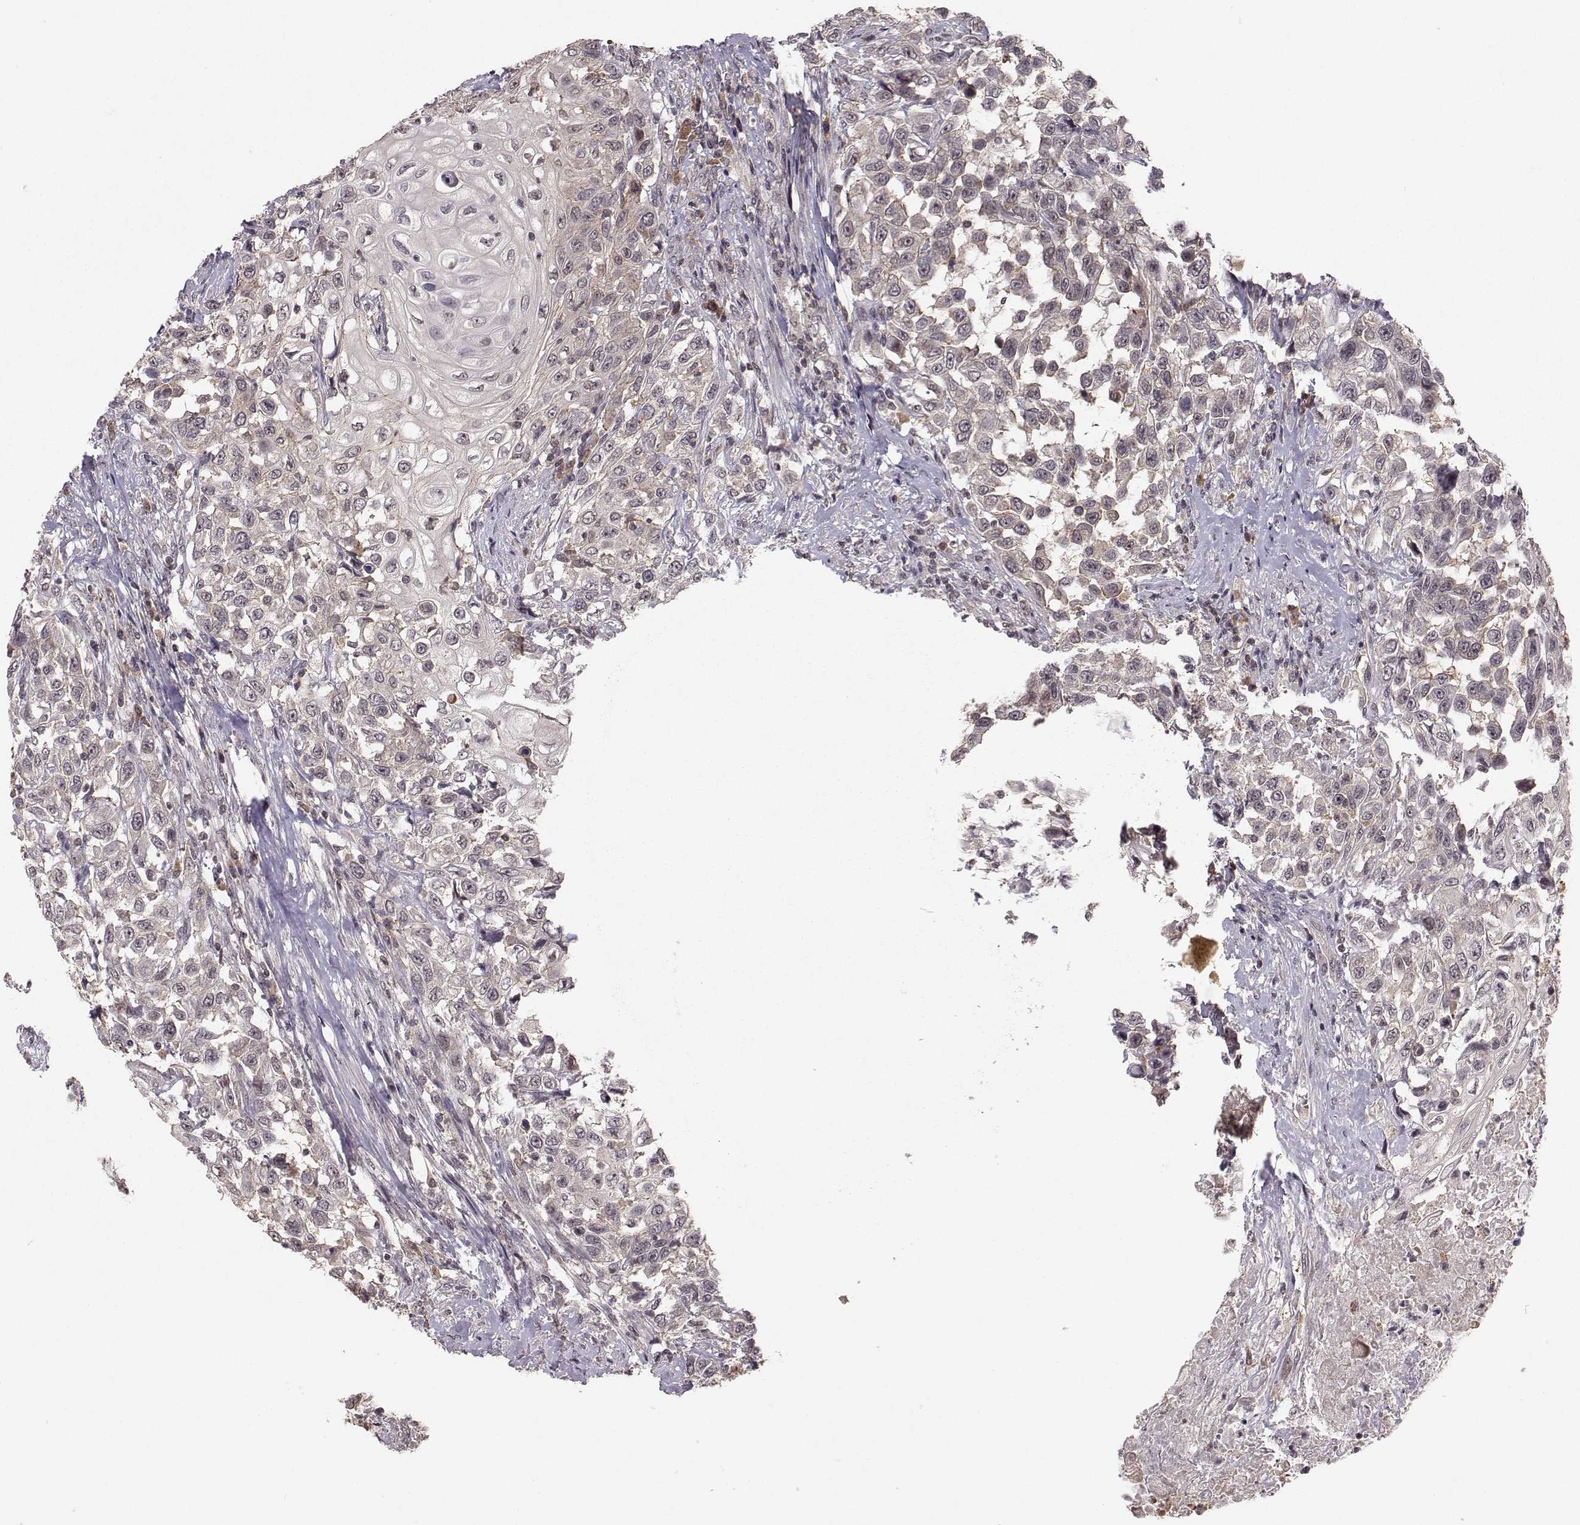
{"staining": {"intensity": "negative", "quantity": "none", "location": "none"}, "tissue": "urothelial cancer", "cell_type": "Tumor cells", "image_type": "cancer", "snomed": [{"axis": "morphology", "description": "Urothelial carcinoma, High grade"}, {"axis": "topography", "description": "Urinary bladder"}], "caption": "A high-resolution photomicrograph shows immunohistochemistry (IHC) staining of urothelial cancer, which exhibits no significant expression in tumor cells.", "gene": "PLEKHG3", "patient": {"sex": "female", "age": 56}}